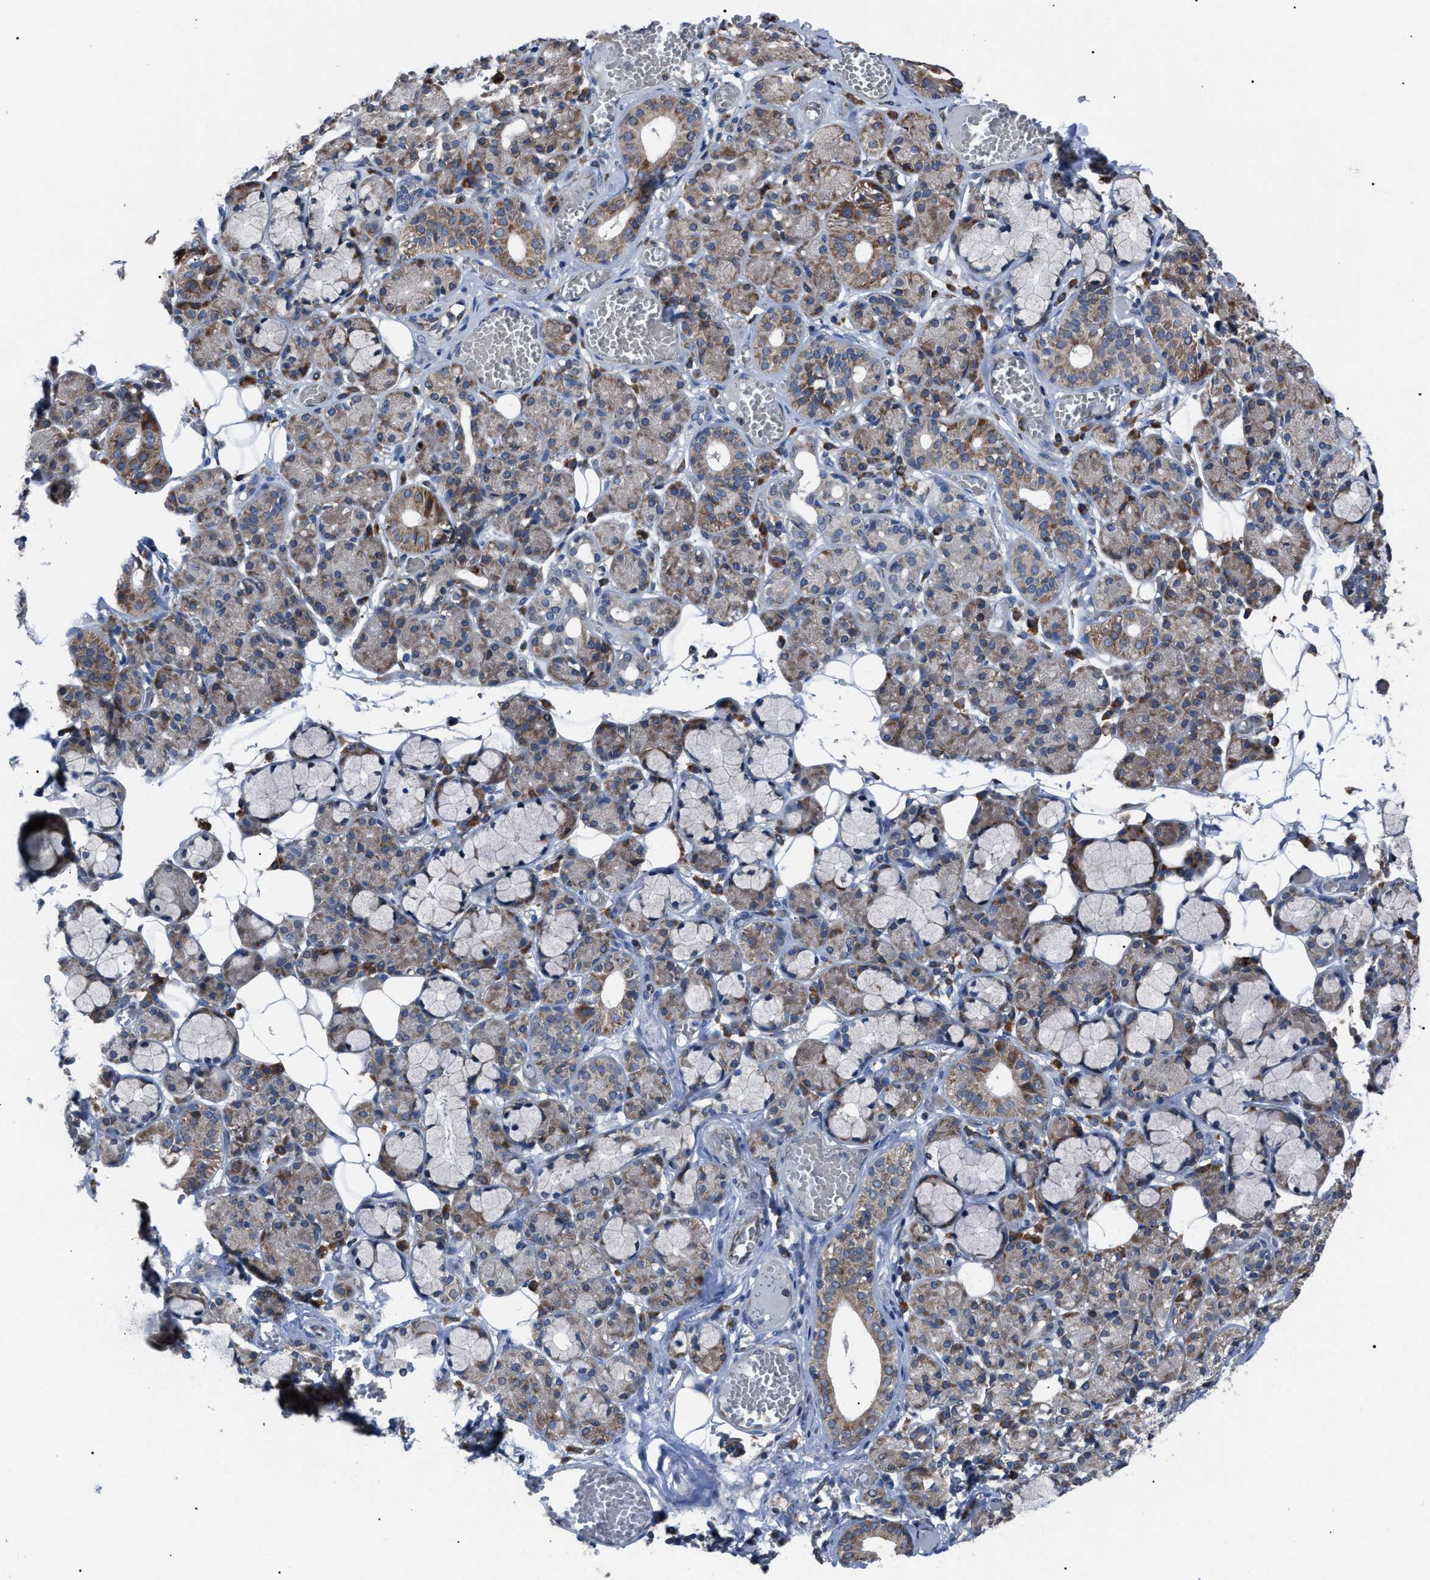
{"staining": {"intensity": "moderate", "quantity": "25%-75%", "location": "cytoplasmic/membranous"}, "tissue": "salivary gland", "cell_type": "Glandular cells", "image_type": "normal", "snomed": [{"axis": "morphology", "description": "Normal tissue, NOS"}, {"axis": "topography", "description": "Salivary gland"}], "caption": "Protein staining of unremarkable salivary gland displays moderate cytoplasmic/membranous expression in approximately 25%-75% of glandular cells.", "gene": "AGO2", "patient": {"sex": "male", "age": 63}}